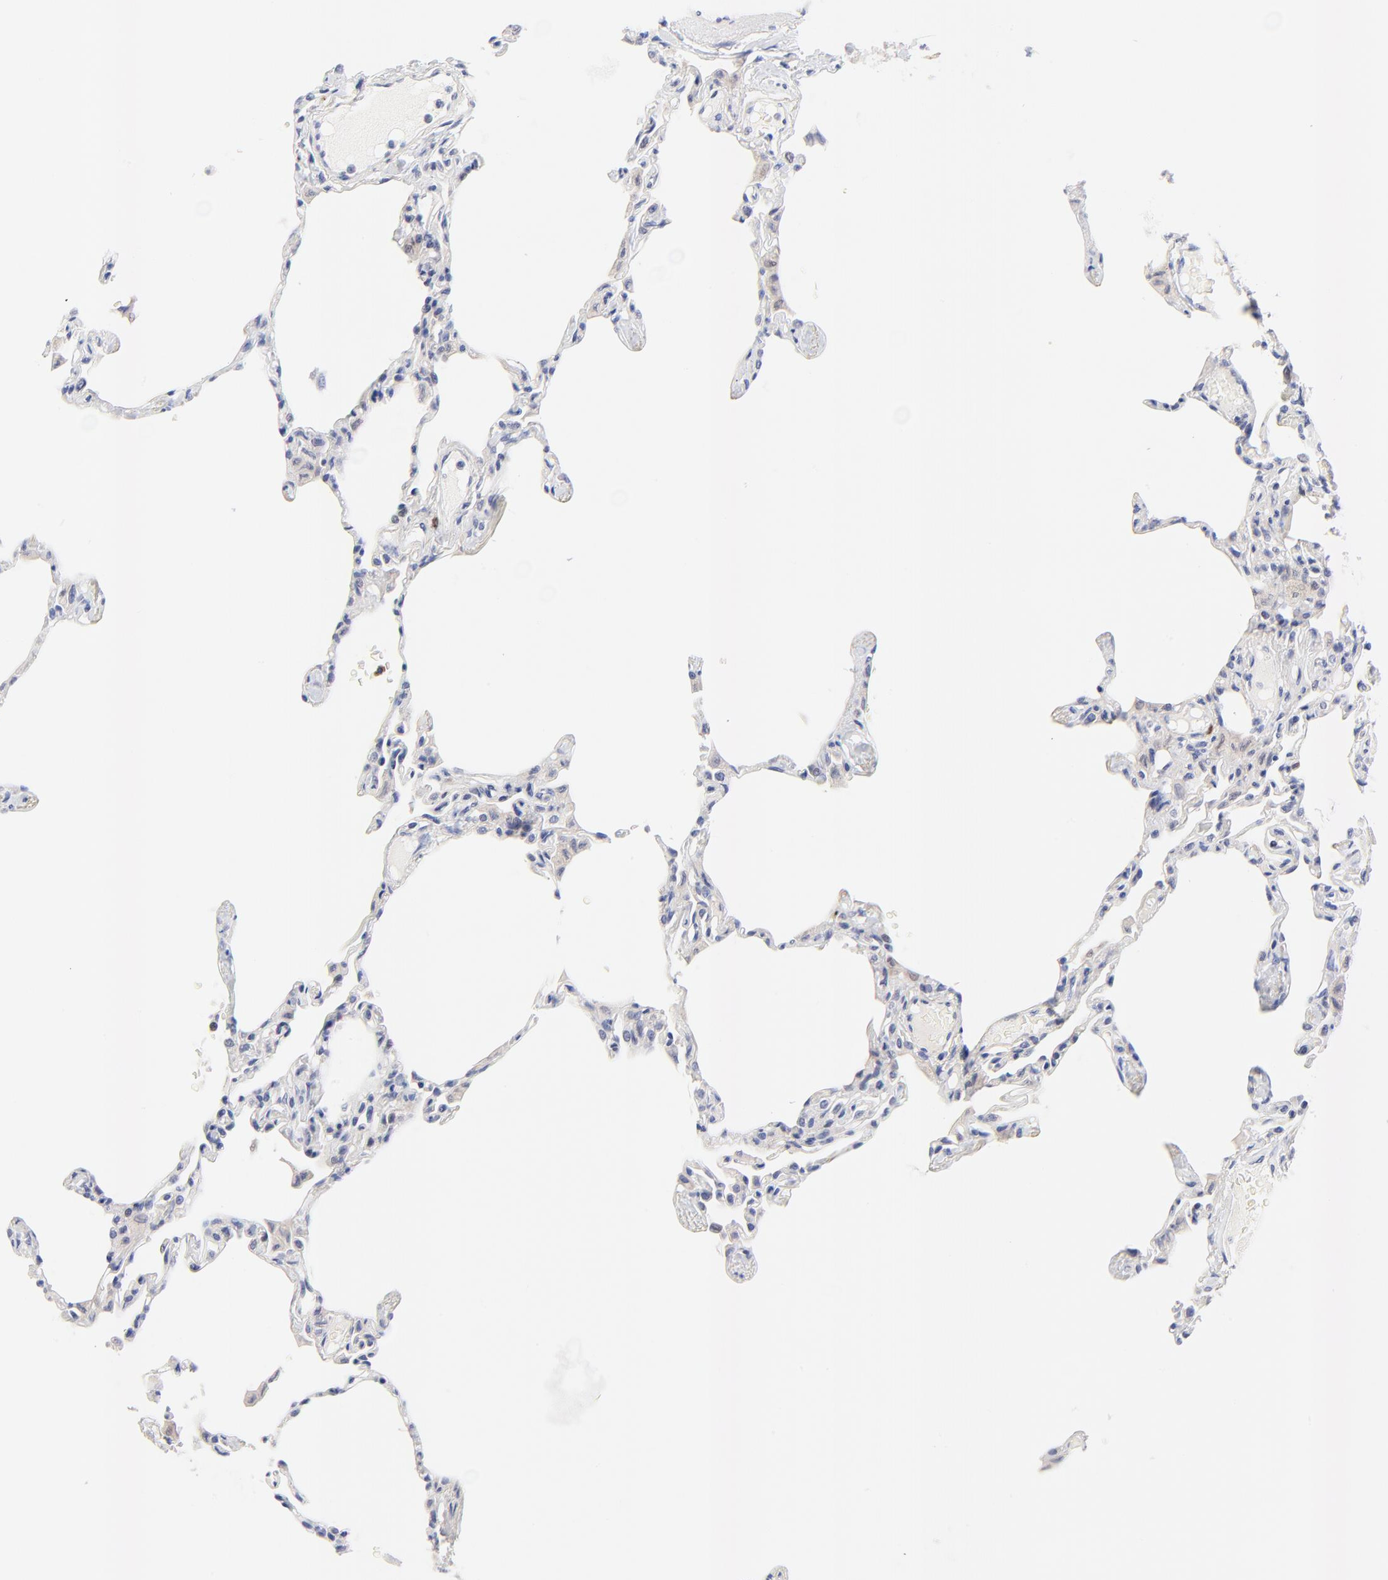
{"staining": {"intensity": "weak", "quantity": ">75%", "location": "cytoplasmic/membranous"}, "tissue": "lung", "cell_type": "Alveolar cells", "image_type": "normal", "snomed": [{"axis": "morphology", "description": "Normal tissue, NOS"}, {"axis": "topography", "description": "Lung"}], "caption": "Brown immunohistochemical staining in normal lung displays weak cytoplasmic/membranous positivity in approximately >75% of alveolar cells.", "gene": "AFF2", "patient": {"sex": "female", "age": 49}}